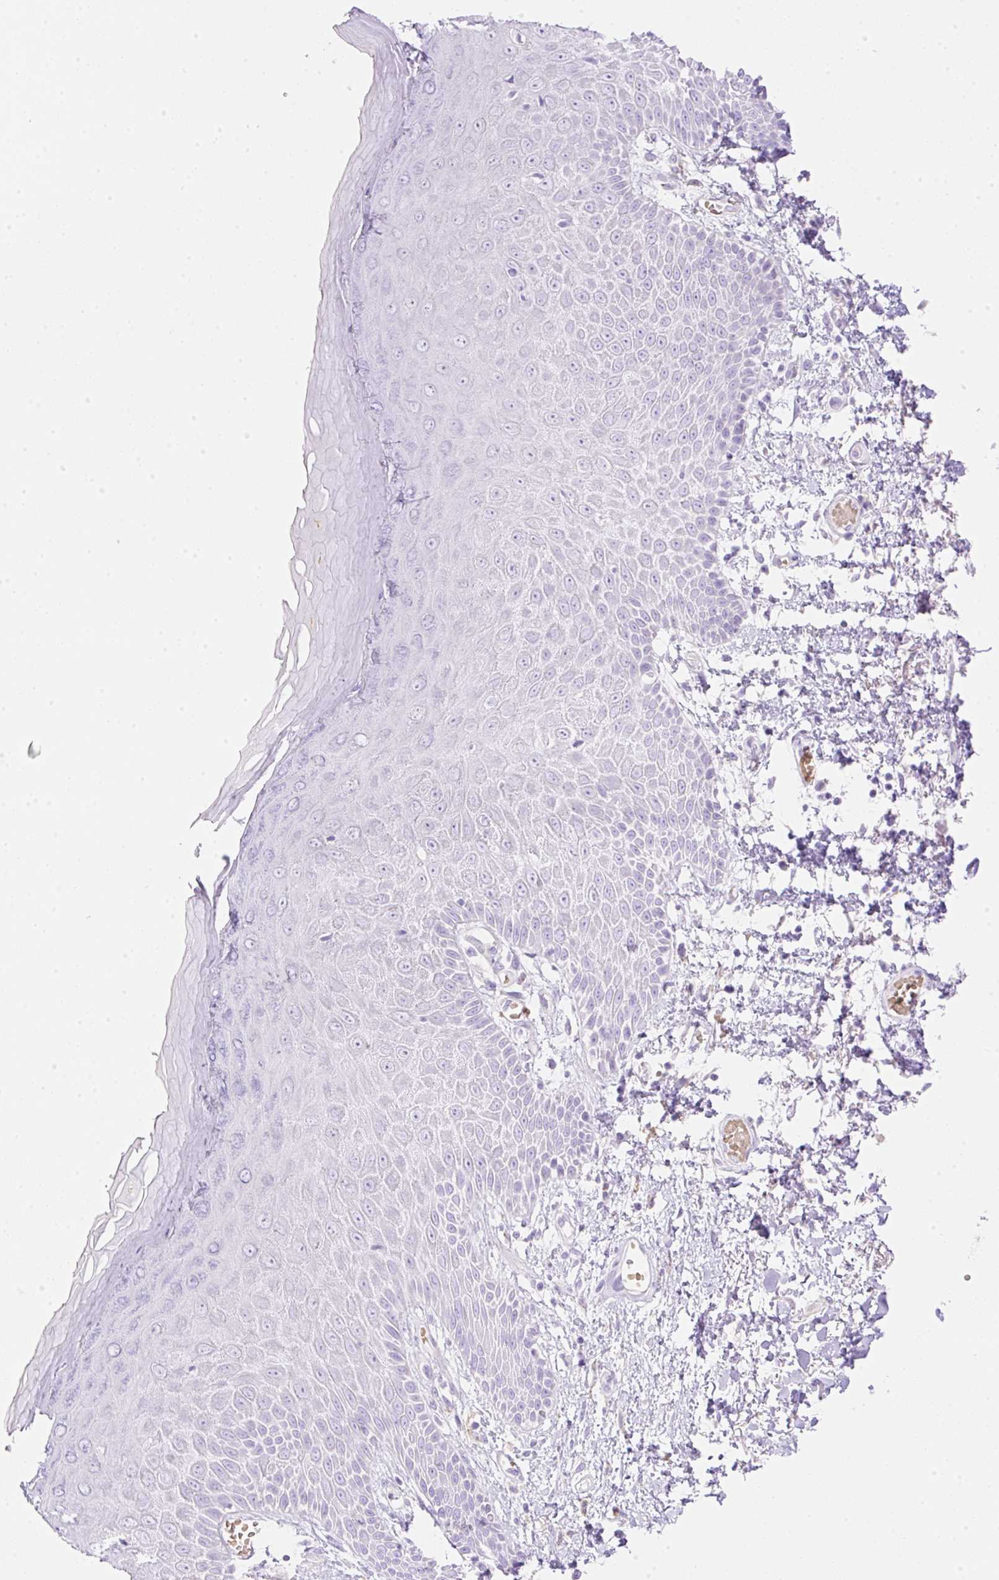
{"staining": {"intensity": "negative", "quantity": "none", "location": "none"}, "tissue": "skin", "cell_type": "Epidermal cells", "image_type": "normal", "snomed": [{"axis": "morphology", "description": "Normal tissue, NOS"}, {"axis": "topography", "description": "Anal"}, {"axis": "topography", "description": "Peripheral nerve tissue"}], "caption": "IHC of unremarkable human skin reveals no expression in epidermal cells. (Immunohistochemistry (ihc), brightfield microscopy, high magnification).", "gene": "CDX1", "patient": {"sex": "male", "age": 78}}